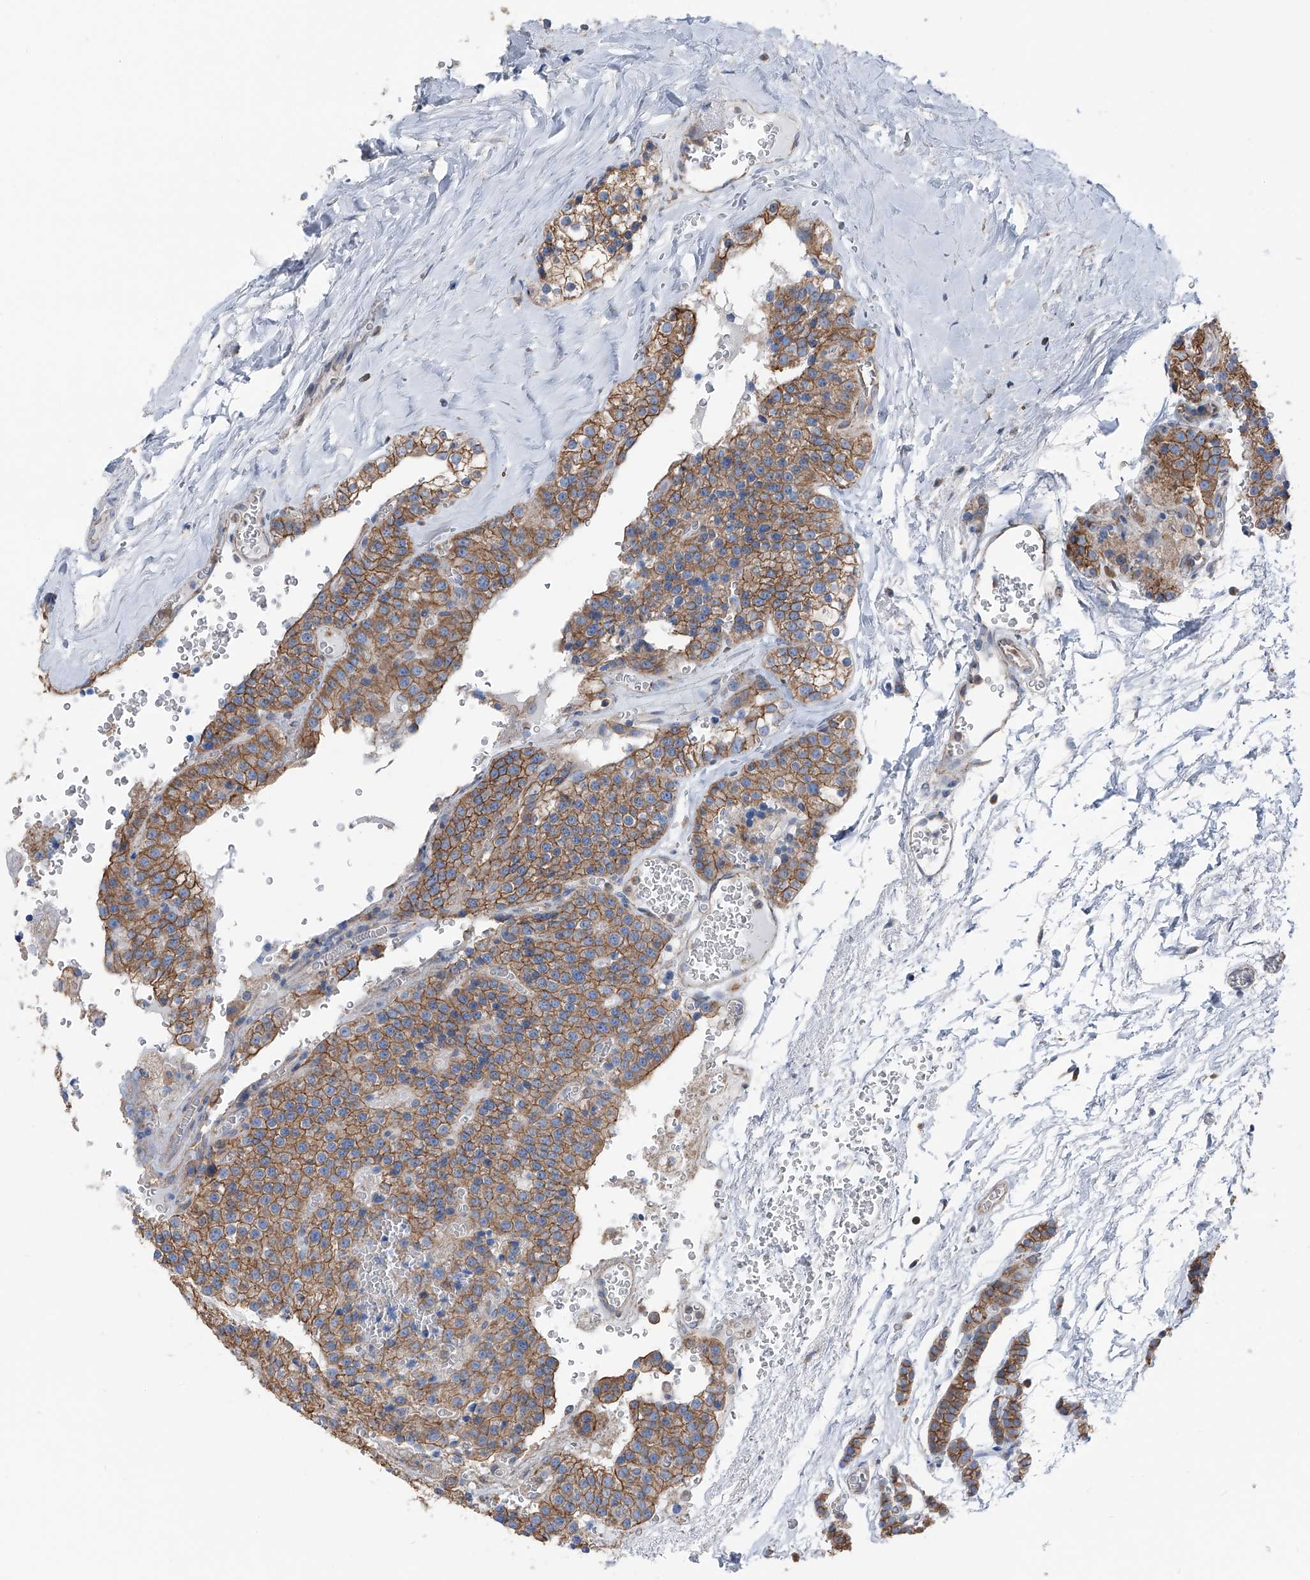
{"staining": {"intensity": "moderate", "quantity": ">75%", "location": "cytoplasmic/membranous"}, "tissue": "parathyroid gland", "cell_type": "Glandular cells", "image_type": "normal", "snomed": [{"axis": "morphology", "description": "Normal tissue, NOS"}, {"axis": "topography", "description": "Parathyroid gland"}], "caption": "Parathyroid gland stained with a brown dye demonstrates moderate cytoplasmic/membranous positive positivity in about >75% of glandular cells.", "gene": "GPR142", "patient": {"sex": "female", "age": 64}}